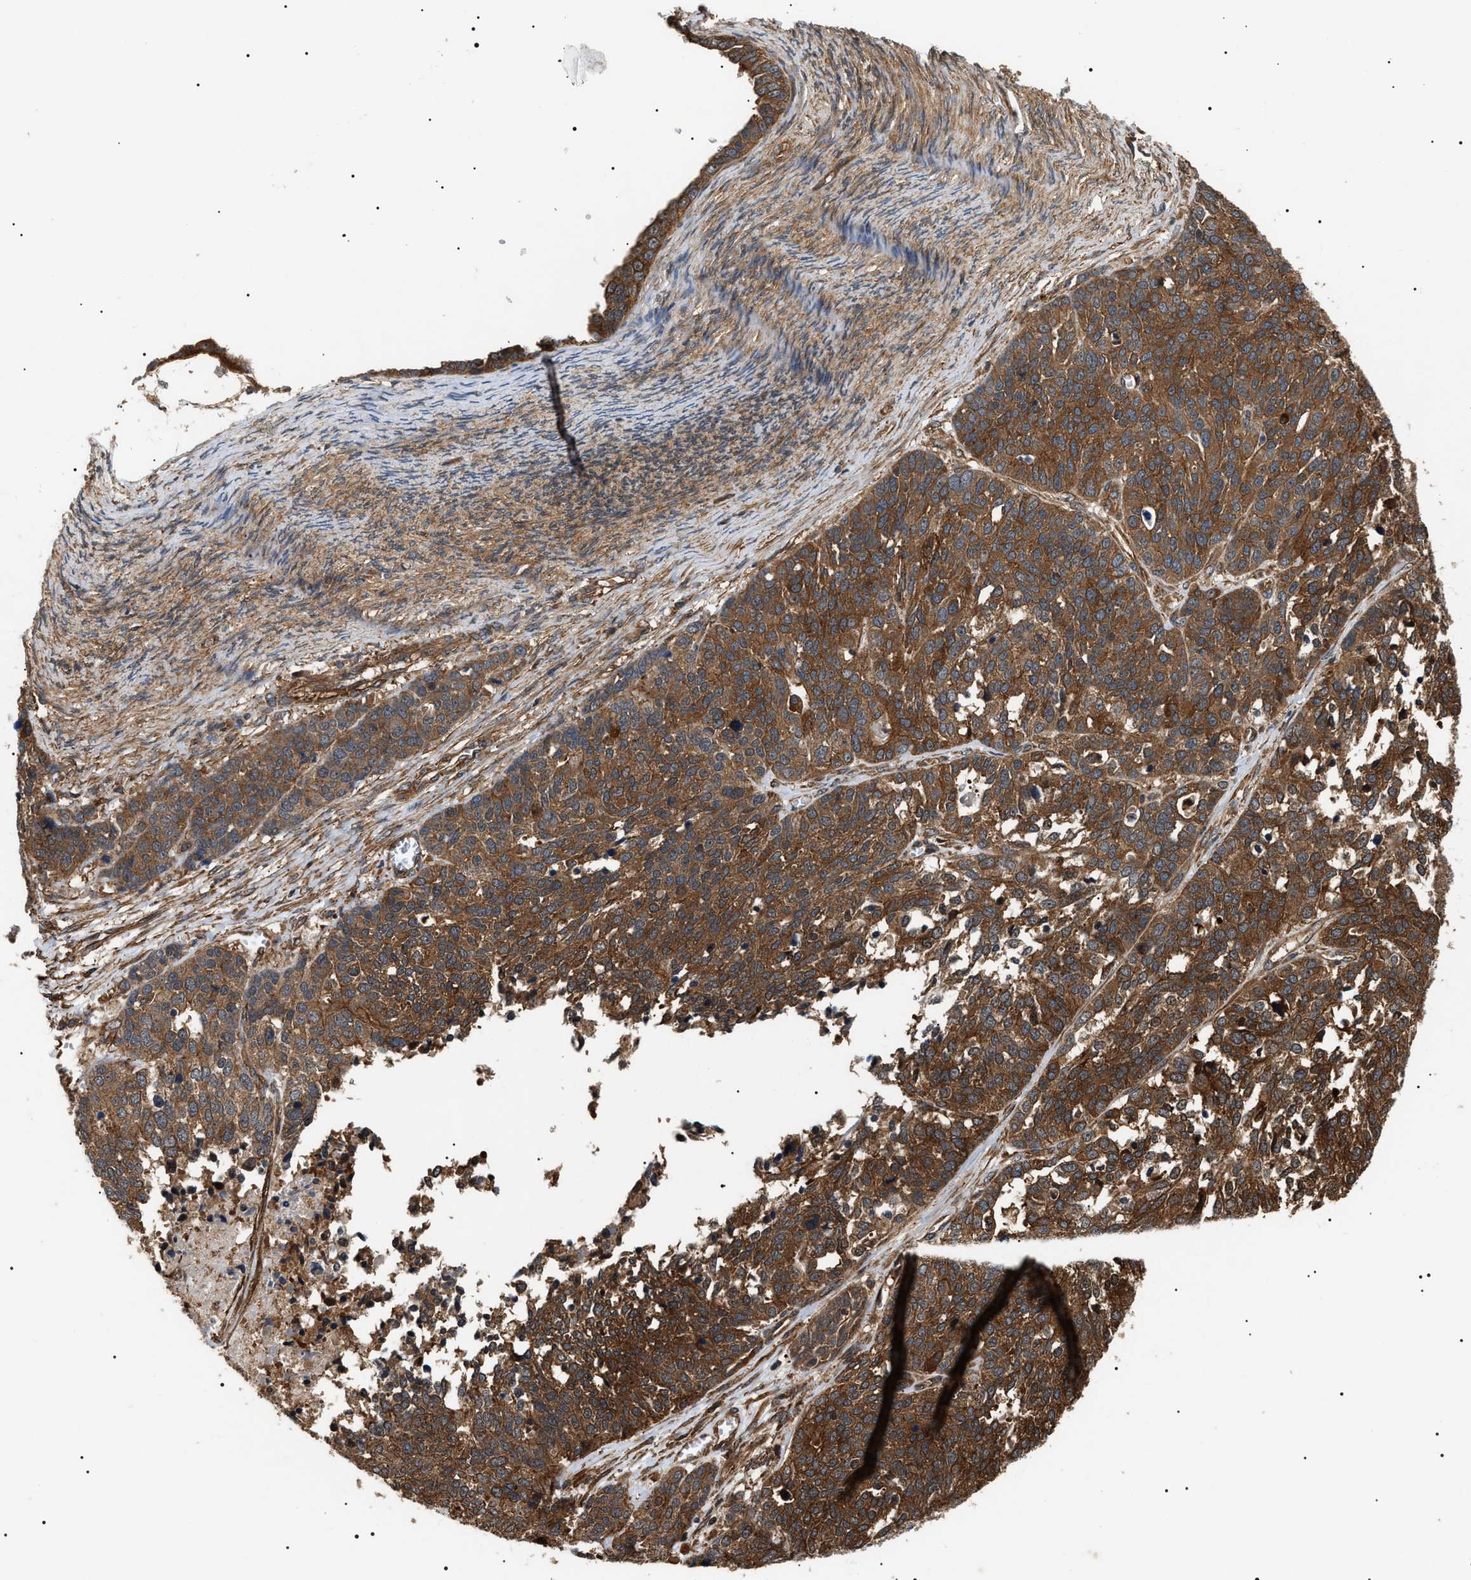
{"staining": {"intensity": "strong", "quantity": ">75%", "location": "cytoplasmic/membranous"}, "tissue": "ovarian cancer", "cell_type": "Tumor cells", "image_type": "cancer", "snomed": [{"axis": "morphology", "description": "Cystadenocarcinoma, serous, NOS"}, {"axis": "topography", "description": "Ovary"}], "caption": "Human ovarian cancer (serous cystadenocarcinoma) stained with a brown dye reveals strong cytoplasmic/membranous positive staining in approximately >75% of tumor cells.", "gene": "SH3GLB2", "patient": {"sex": "female", "age": 44}}